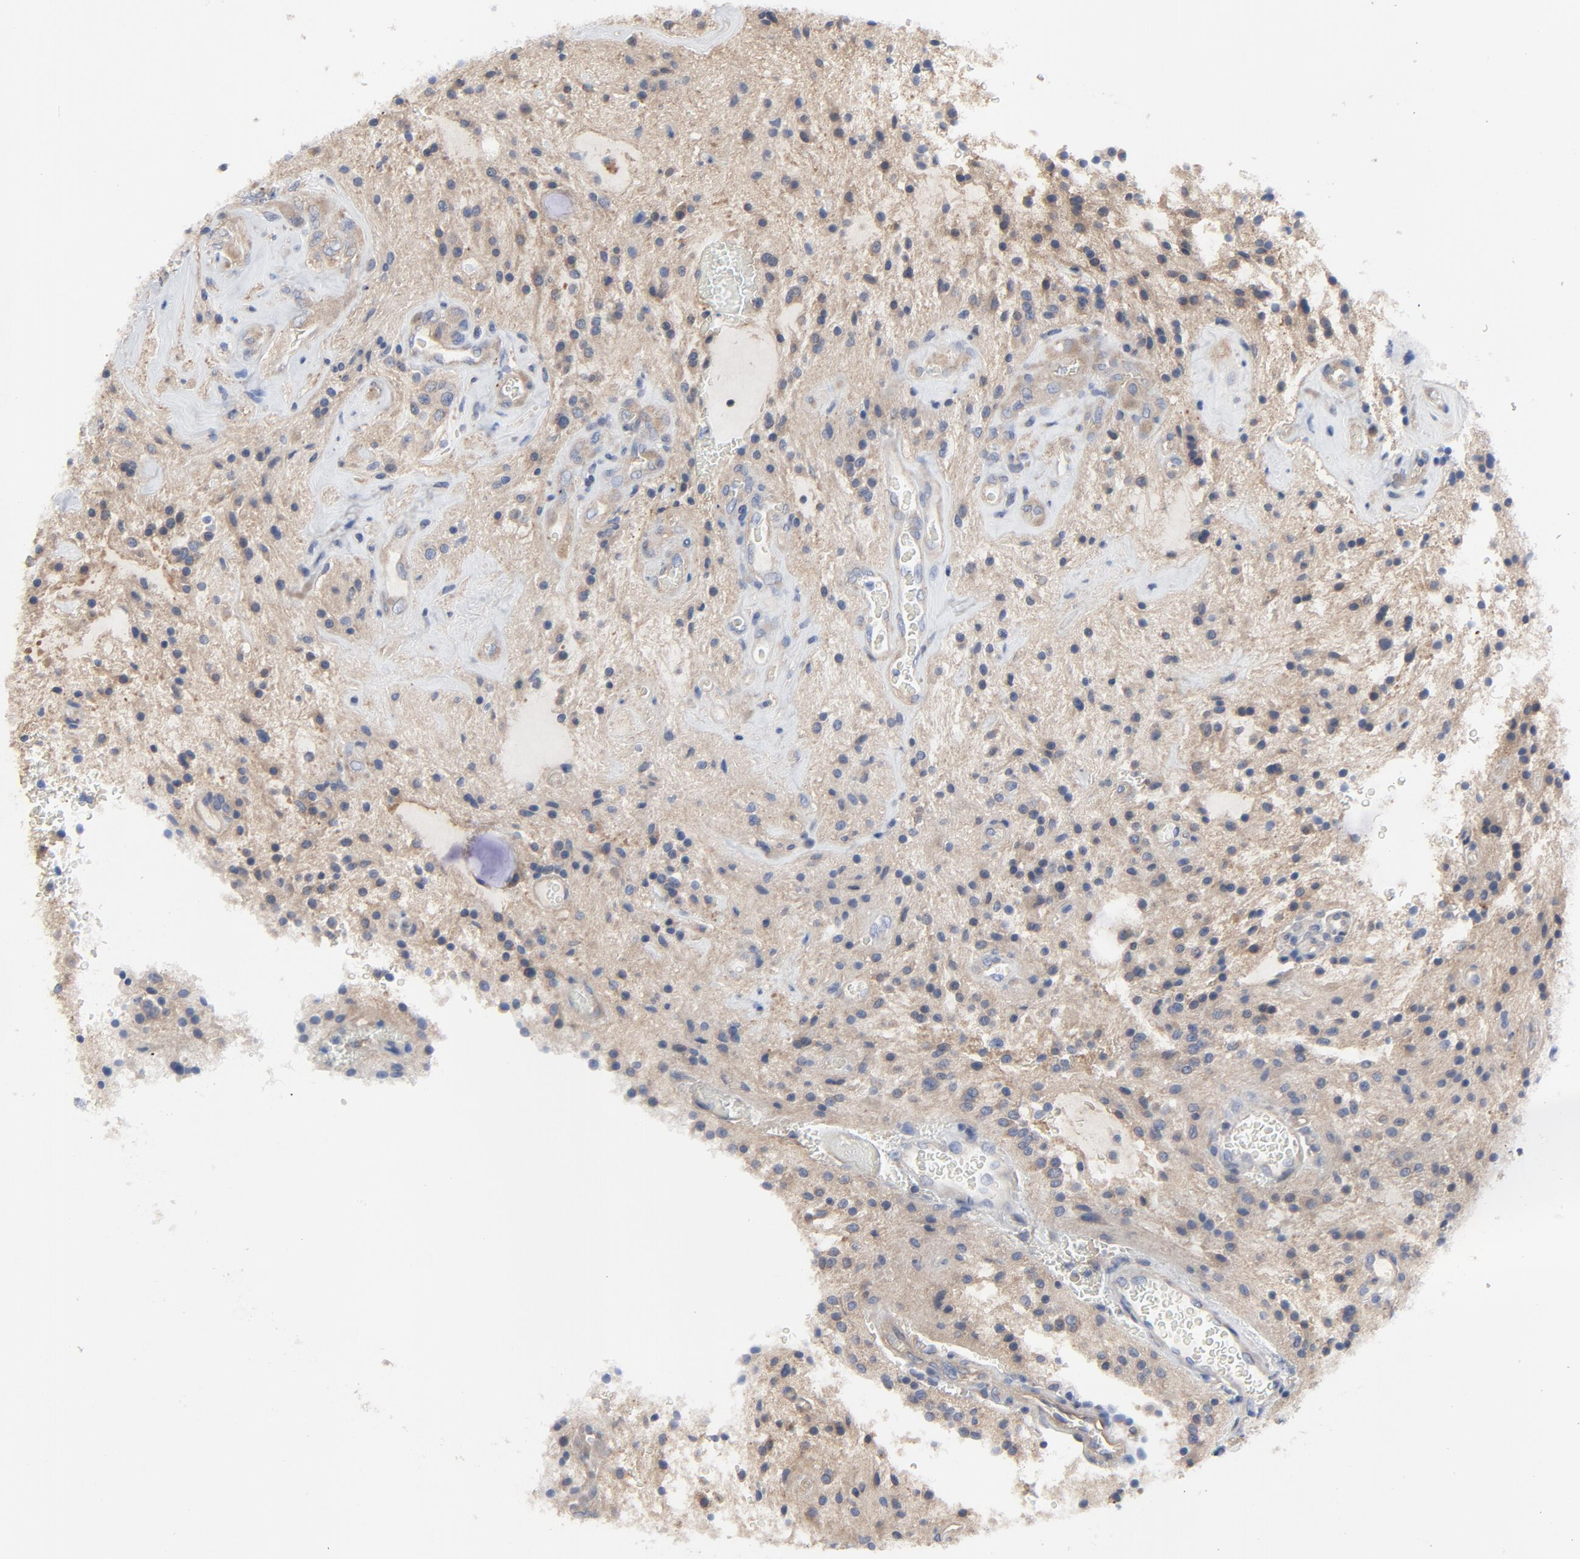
{"staining": {"intensity": "moderate", "quantity": ">75%", "location": "cytoplasmic/membranous"}, "tissue": "glioma", "cell_type": "Tumor cells", "image_type": "cancer", "snomed": [{"axis": "morphology", "description": "Glioma, malignant, NOS"}, {"axis": "topography", "description": "Cerebellum"}], "caption": "Tumor cells demonstrate medium levels of moderate cytoplasmic/membranous staining in approximately >75% of cells in human malignant glioma.", "gene": "DYNLT3", "patient": {"sex": "female", "age": 10}}